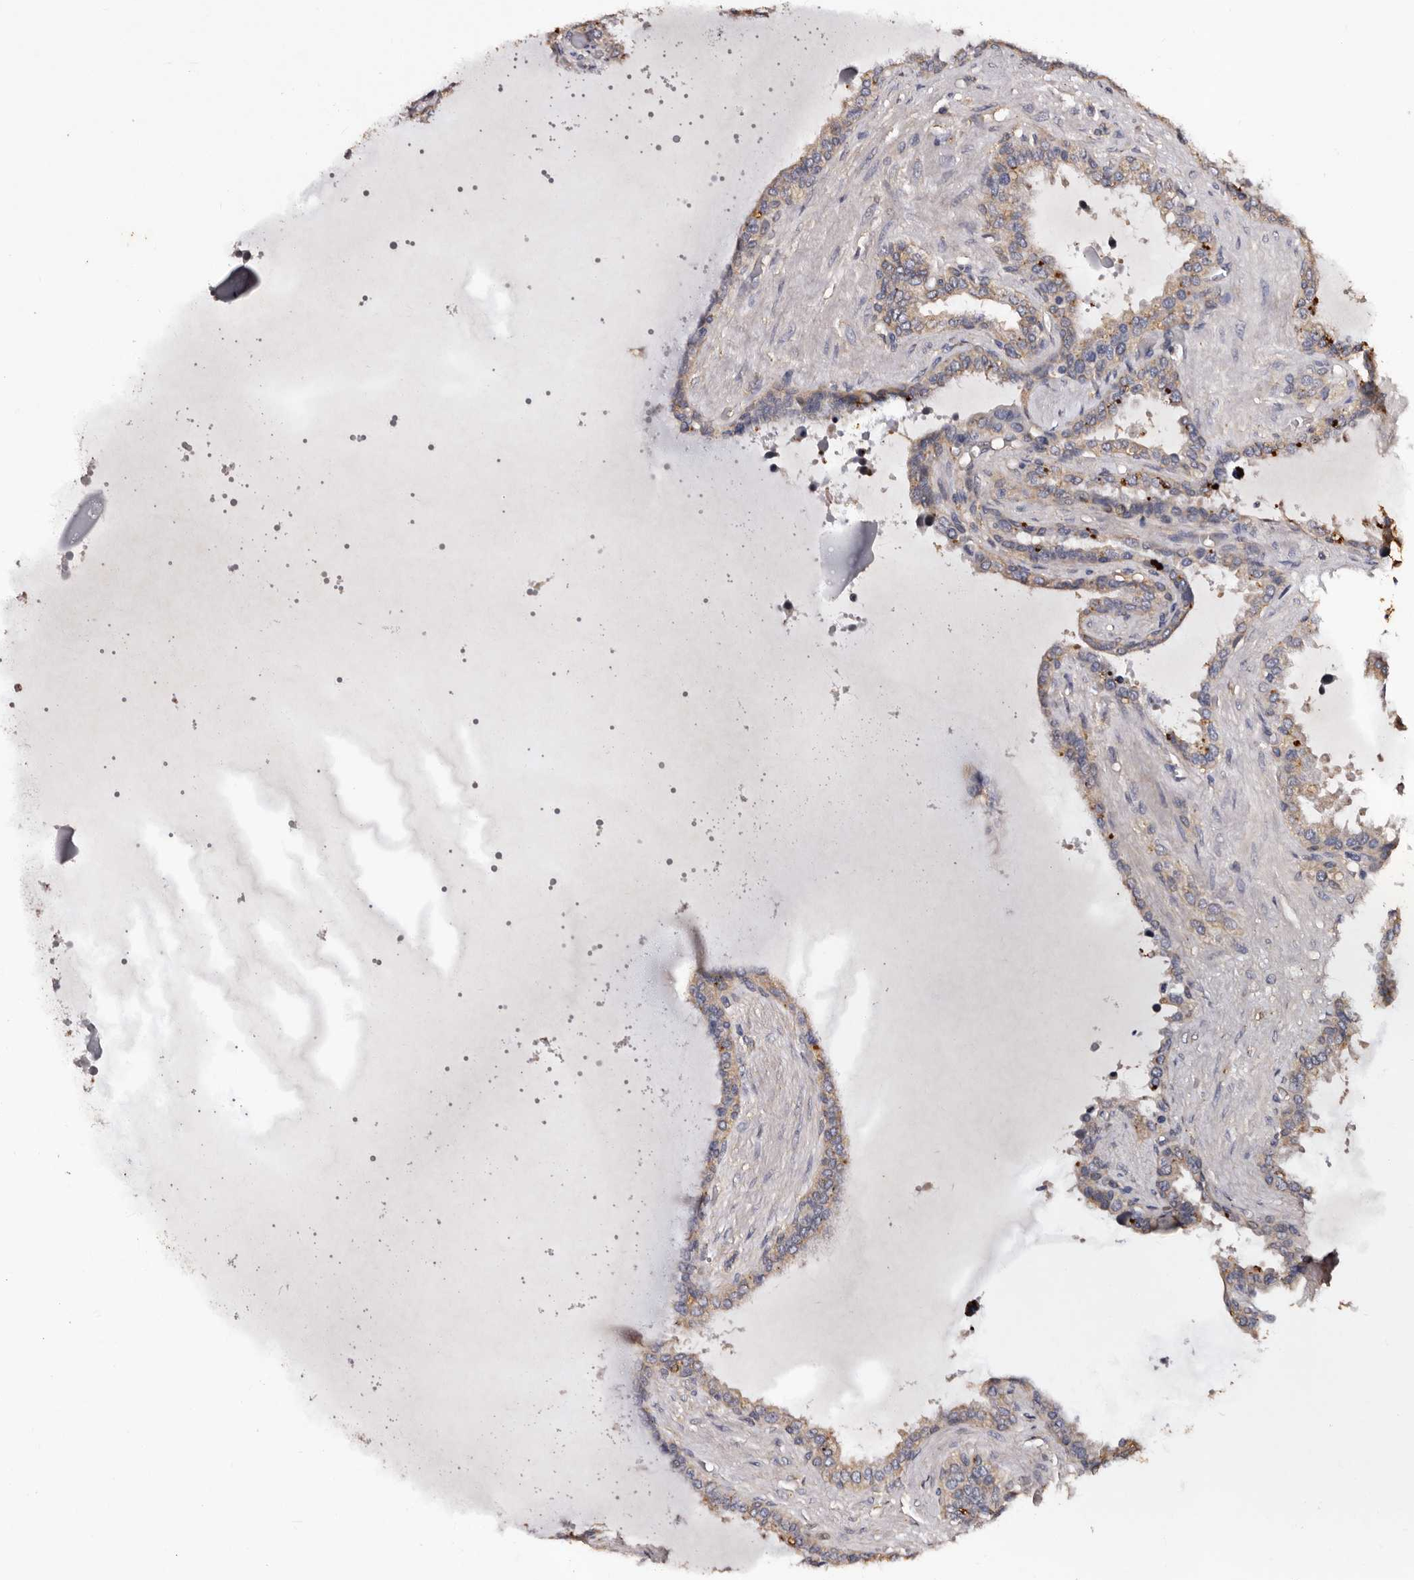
{"staining": {"intensity": "weak", "quantity": "<25%", "location": "cytoplasmic/membranous"}, "tissue": "seminal vesicle", "cell_type": "Glandular cells", "image_type": "normal", "snomed": [{"axis": "morphology", "description": "Normal tissue, NOS"}, {"axis": "topography", "description": "Seminal veicle"}], "caption": "Seminal vesicle was stained to show a protein in brown. There is no significant positivity in glandular cells. (IHC, brightfield microscopy, high magnification).", "gene": "ADCK5", "patient": {"sex": "male", "age": 46}}